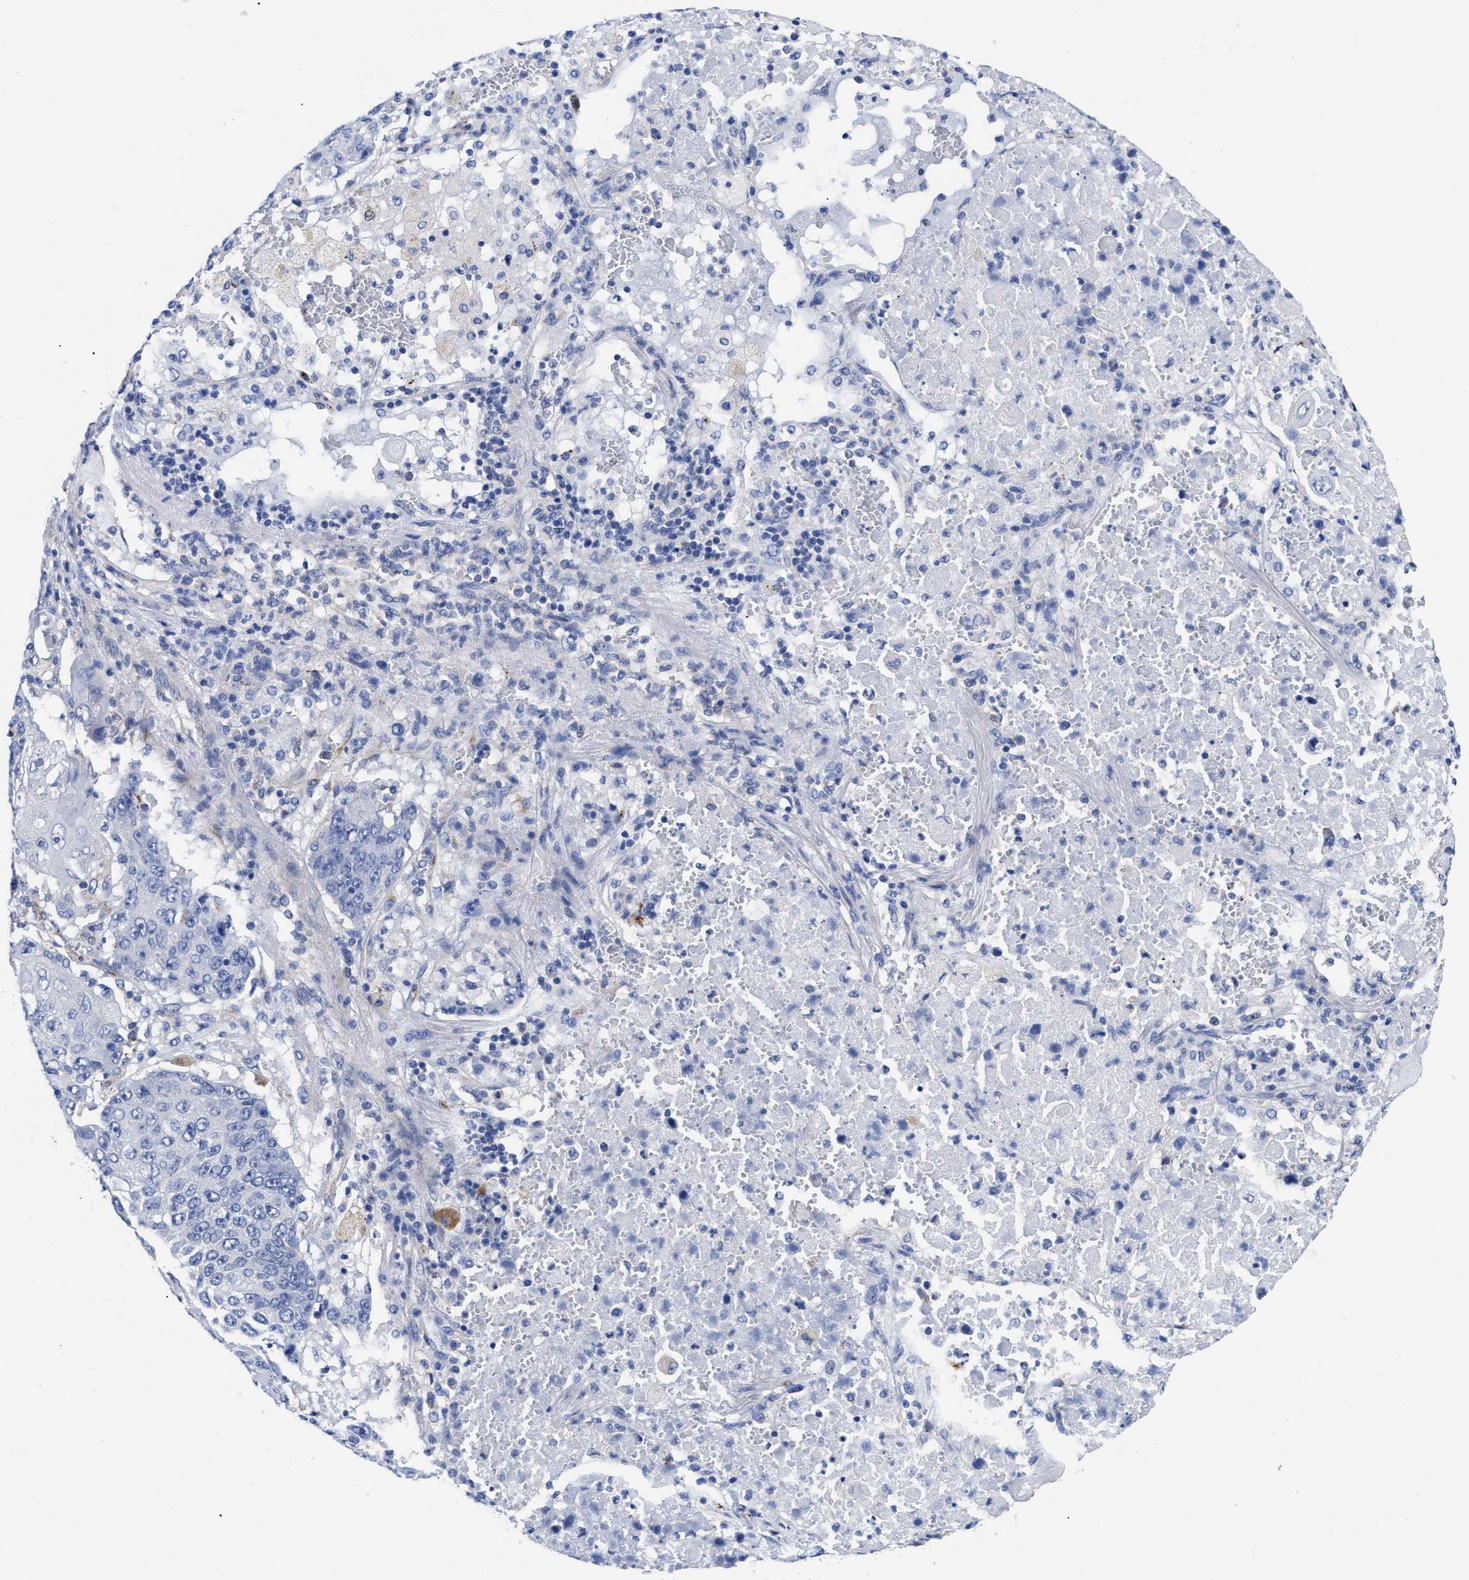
{"staining": {"intensity": "negative", "quantity": "none", "location": "none"}, "tissue": "lung cancer", "cell_type": "Tumor cells", "image_type": "cancer", "snomed": [{"axis": "morphology", "description": "Squamous cell carcinoma, NOS"}, {"axis": "topography", "description": "Lung"}], "caption": "Immunohistochemical staining of human squamous cell carcinoma (lung) shows no significant positivity in tumor cells.", "gene": "IRAG2", "patient": {"sex": "male", "age": 61}}